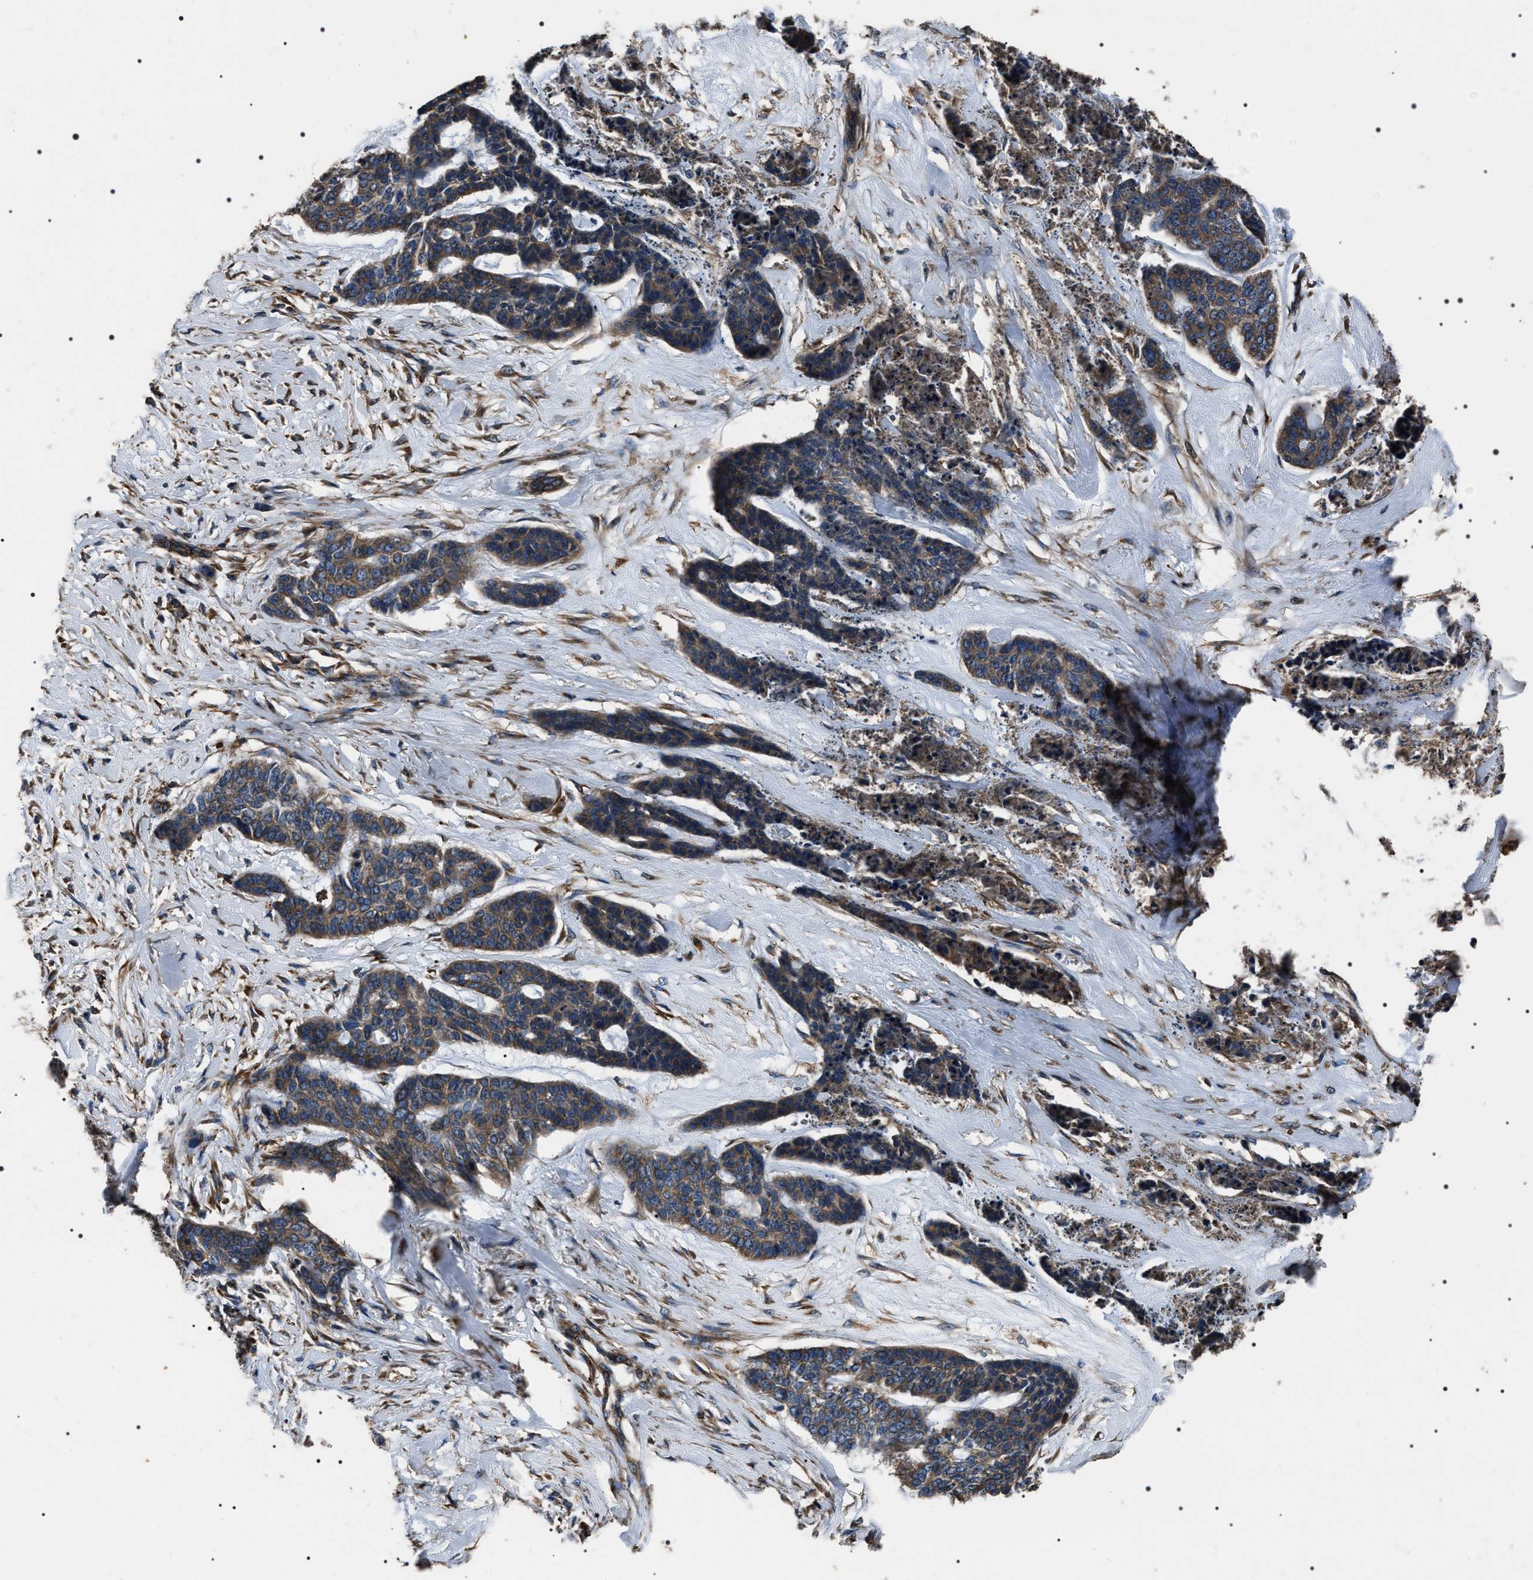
{"staining": {"intensity": "weak", "quantity": ">75%", "location": "cytoplasmic/membranous"}, "tissue": "skin cancer", "cell_type": "Tumor cells", "image_type": "cancer", "snomed": [{"axis": "morphology", "description": "Basal cell carcinoma"}, {"axis": "topography", "description": "Skin"}], "caption": "Protein staining of skin basal cell carcinoma tissue demonstrates weak cytoplasmic/membranous expression in approximately >75% of tumor cells. The staining was performed using DAB (3,3'-diaminobenzidine) to visualize the protein expression in brown, while the nuclei were stained in blue with hematoxylin (Magnification: 20x).", "gene": "HSCB", "patient": {"sex": "female", "age": 64}}